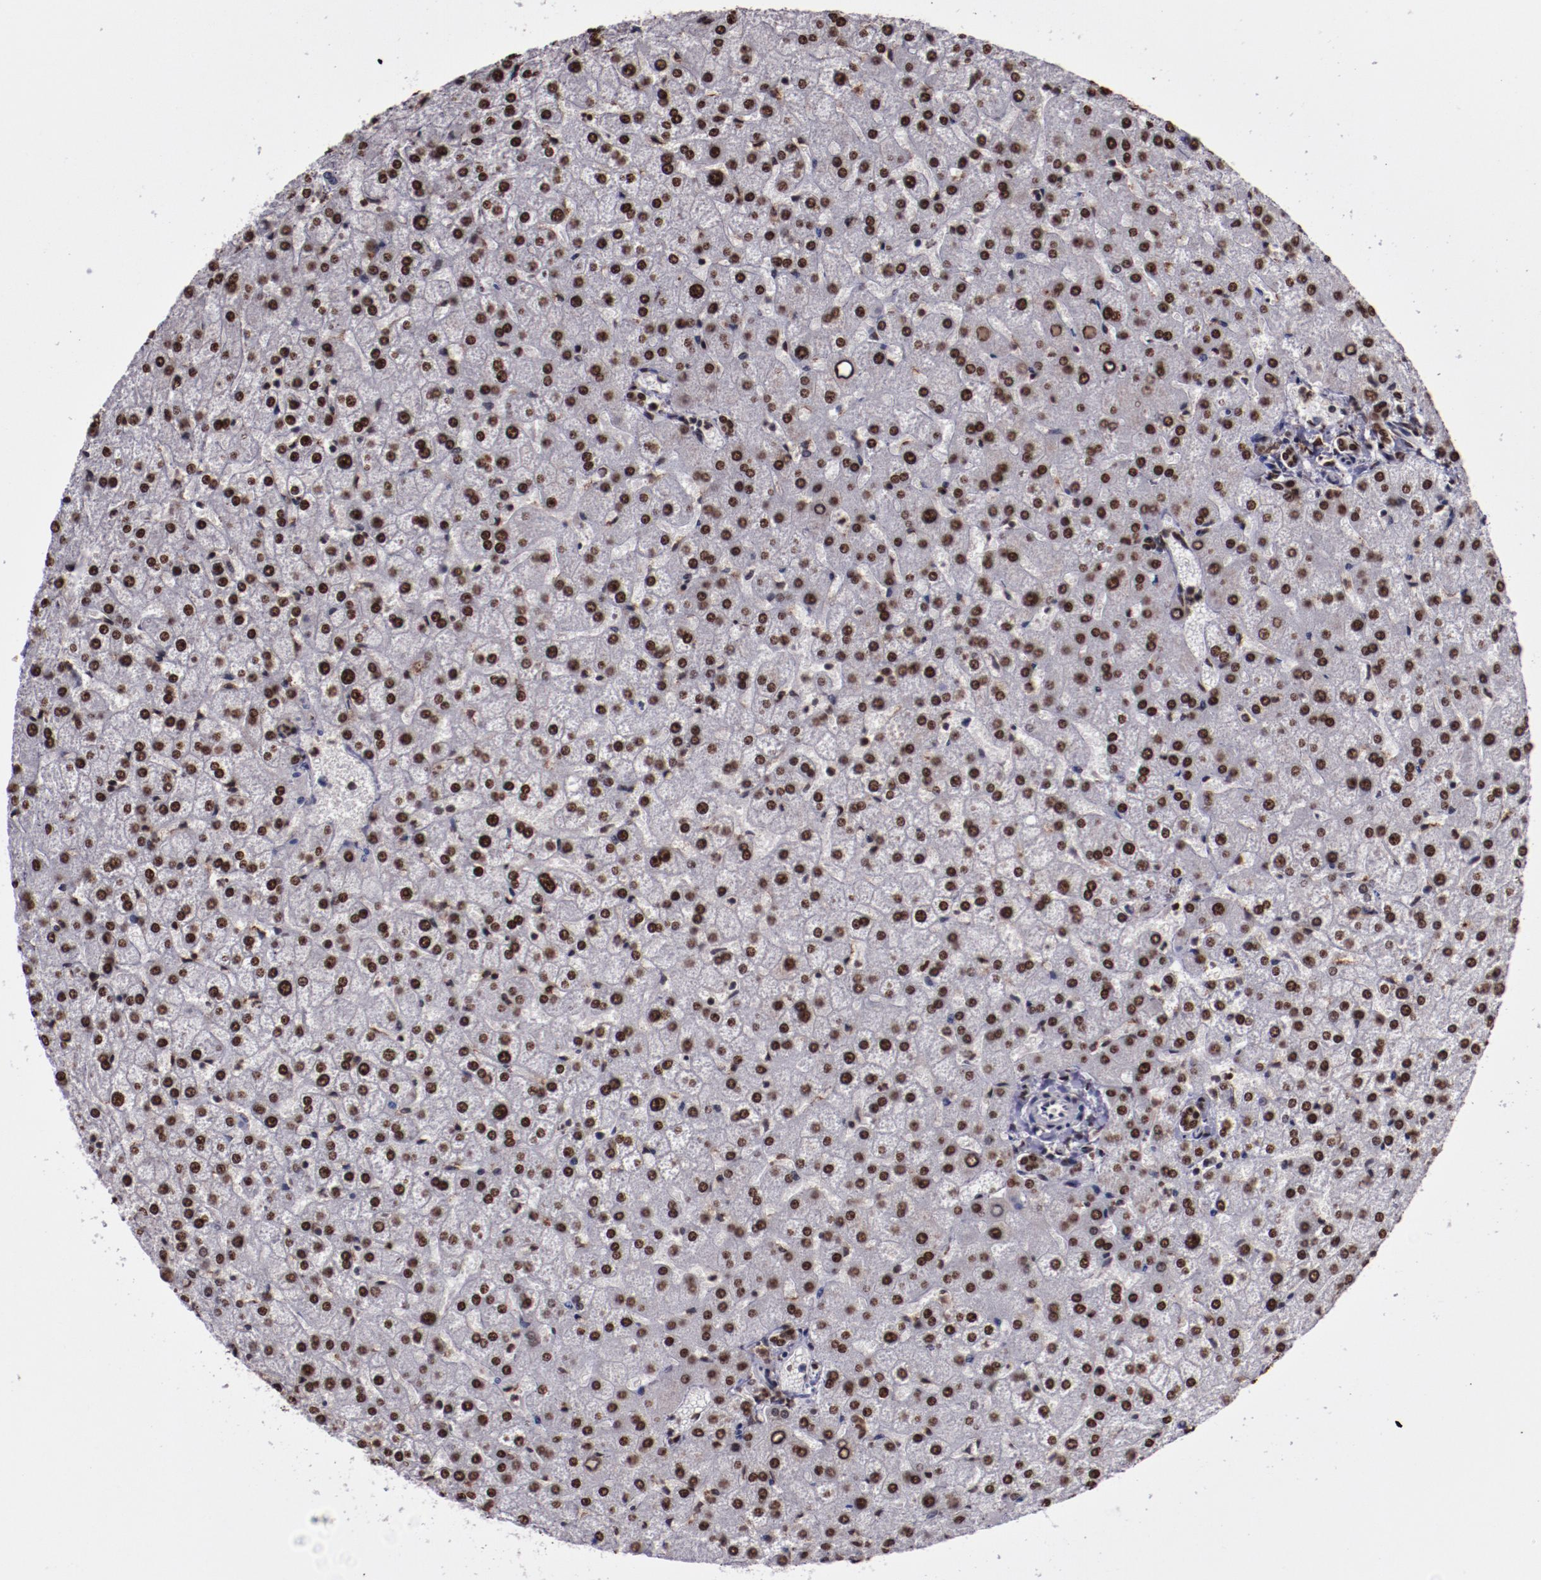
{"staining": {"intensity": "strong", "quantity": ">75%", "location": "nuclear"}, "tissue": "liver", "cell_type": "Cholangiocytes", "image_type": "normal", "snomed": [{"axis": "morphology", "description": "Normal tissue, NOS"}, {"axis": "topography", "description": "Liver"}], "caption": "A brown stain highlights strong nuclear expression of a protein in cholangiocytes of unremarkable liver. The staining was performed using DAB (3,3'-diaminobenzidine), with brown indicating positive protein expression. Nuclei are stained blue with hematoxylin.", "gene": "APEX1", "patient": {"sex": "female", "age": 32}}